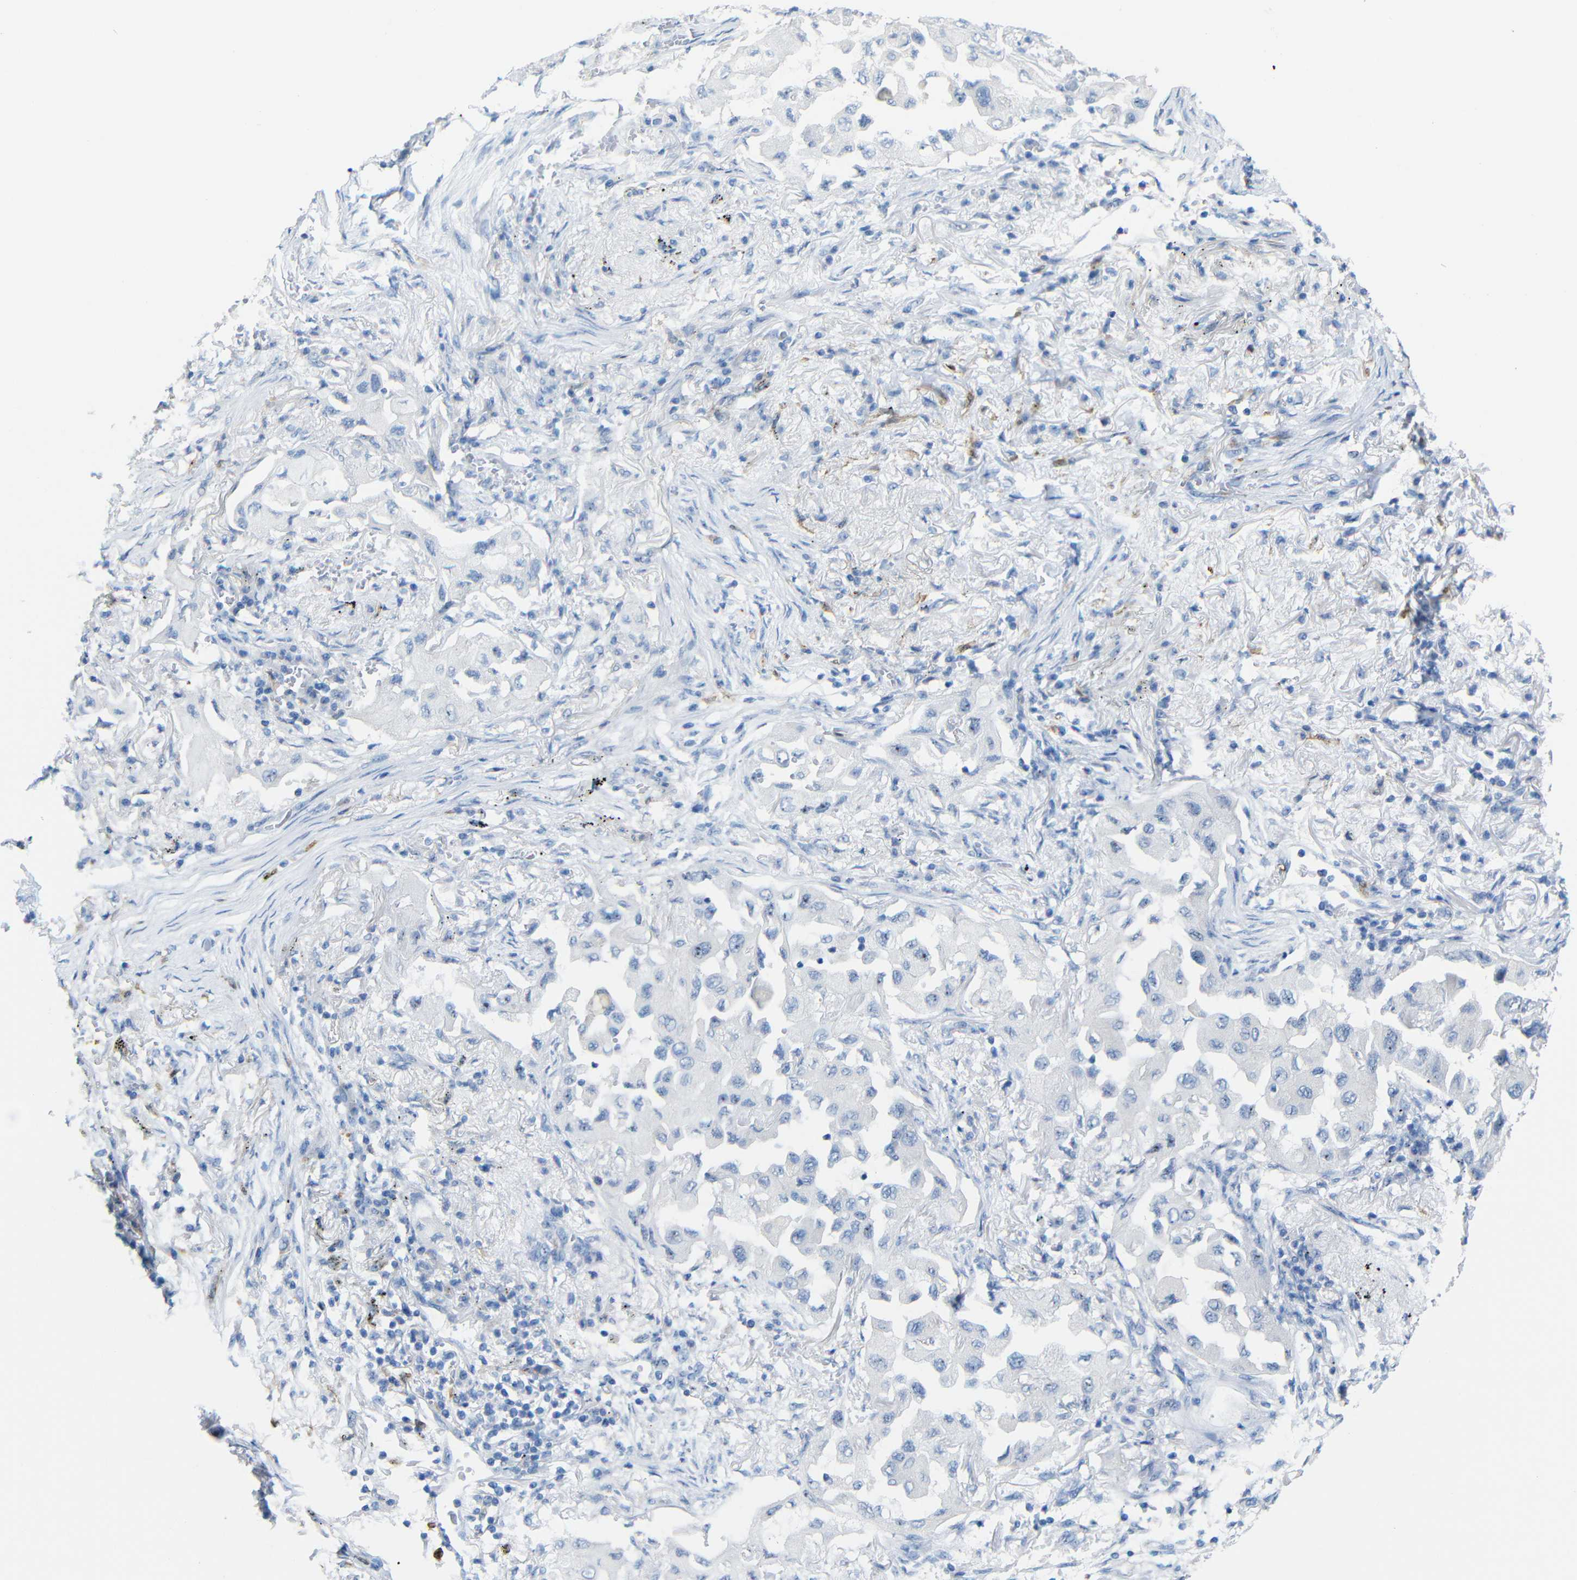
{"staining": {"intensity": "negative", "quantity": "none", "location": "none"}, "tissue": "lung cancer", "cell_type": "Tumor cells", "image_type": "cancer", "snomed": [{"axis": "morphology", "description": "Adenocarcinoma, NOS"}, {"axis": "topography", "description": "Lung"}], "caption": "Tumor cells are negative for protein expression in human adenocarcinoma (lung). (DAB IHC, high magnification).", "gene": "C1orf210", "patient": {"sex": "female", "age": 65}}